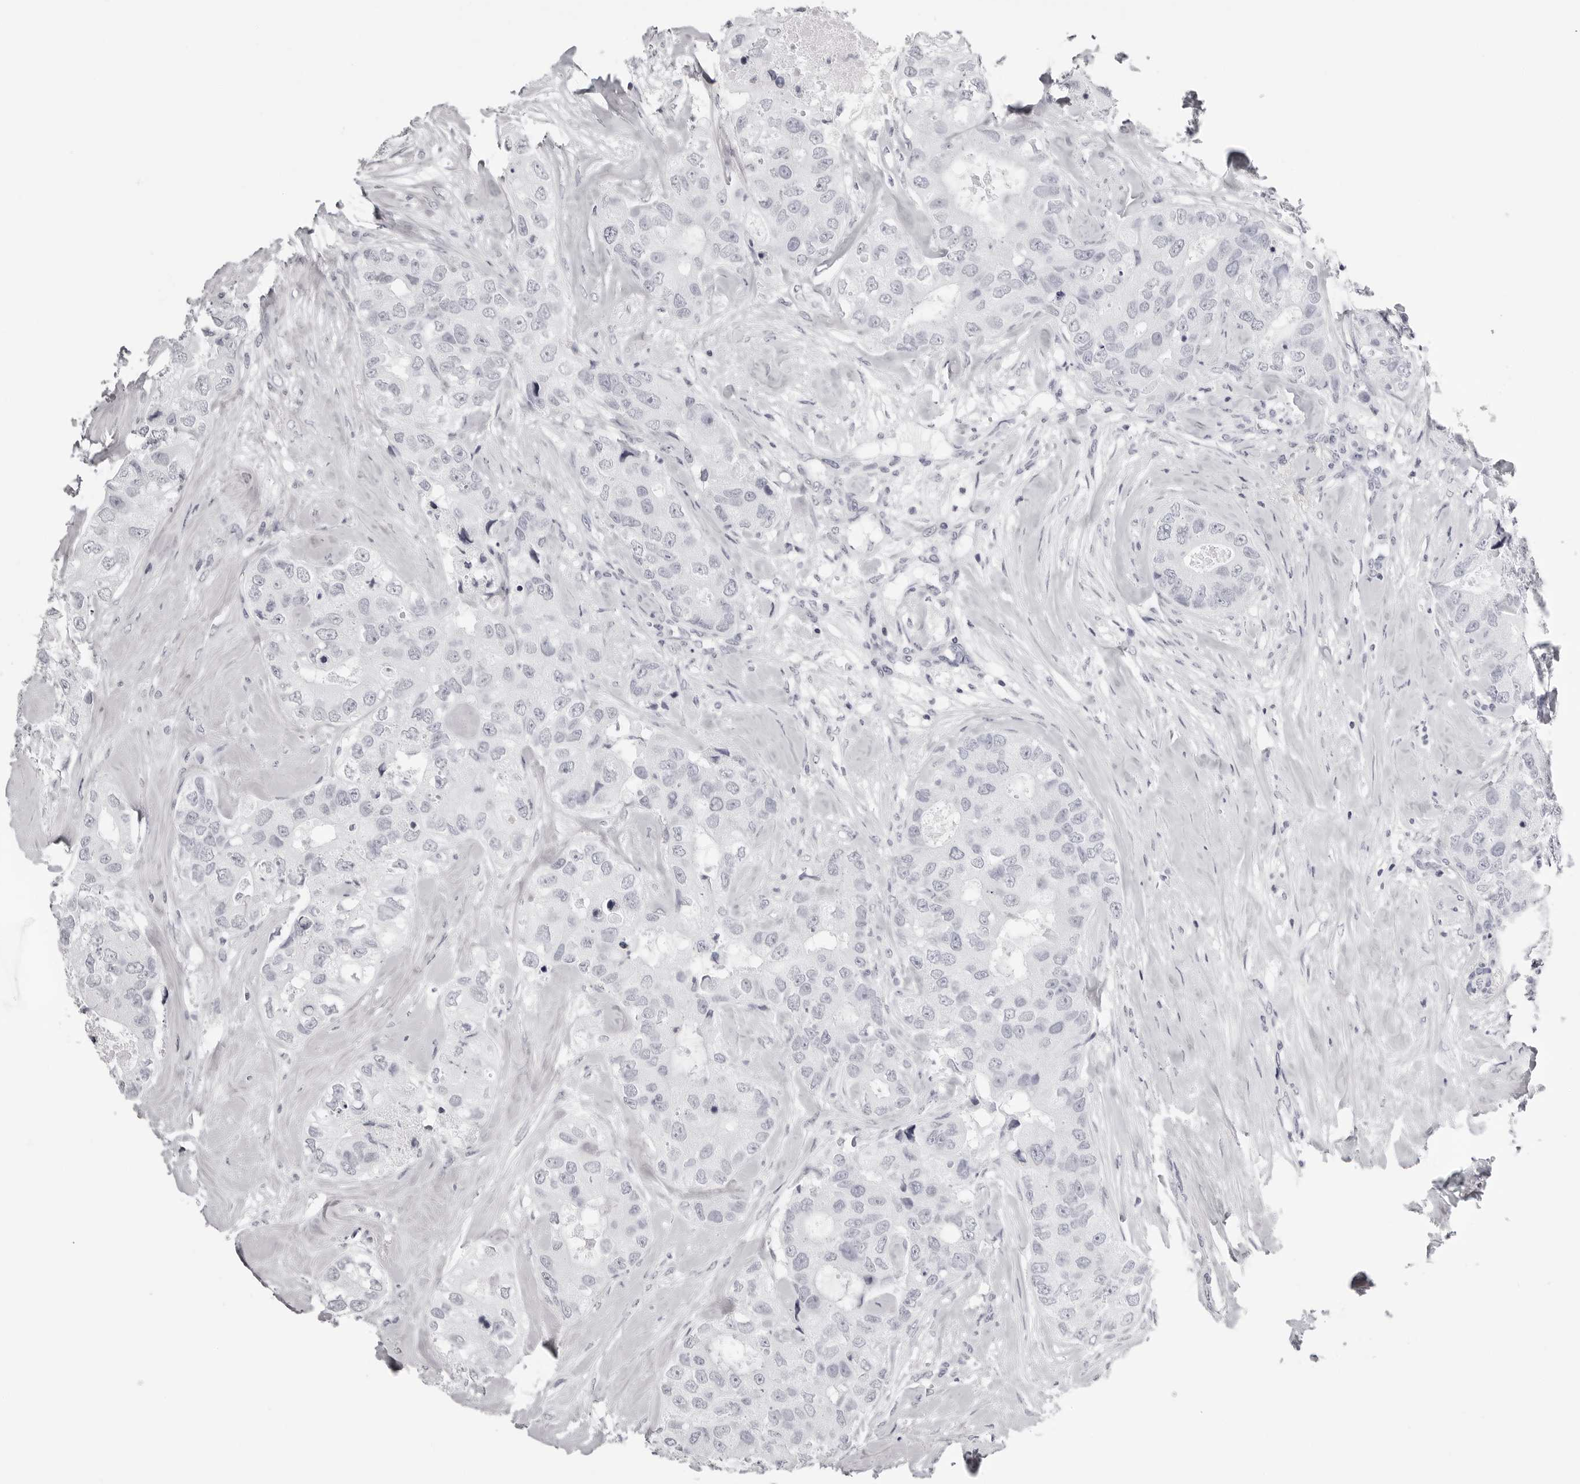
{"staining": {"intensity": "negative", "quantity": "none", "location": "none"}, "tissue": "breast cancer", "cell_type": "Tumor cells", "image_type": "cancer", "snomed": [{"axis": "morphology", "description": "Duct carcinoma"}, {"axis": "topography", "description": "Breast"}], "caption": "High magnification brightfield microscopy of breast cancer (invasive ductal carcinoma) stained with DAB (3,3'-diaminobenzidine) (brown) and counterstained with hematoxylin (blue): tumor cells show no significant positivity.", "gene": "RHO", "patient": {"sex": "female", "age": 62}}